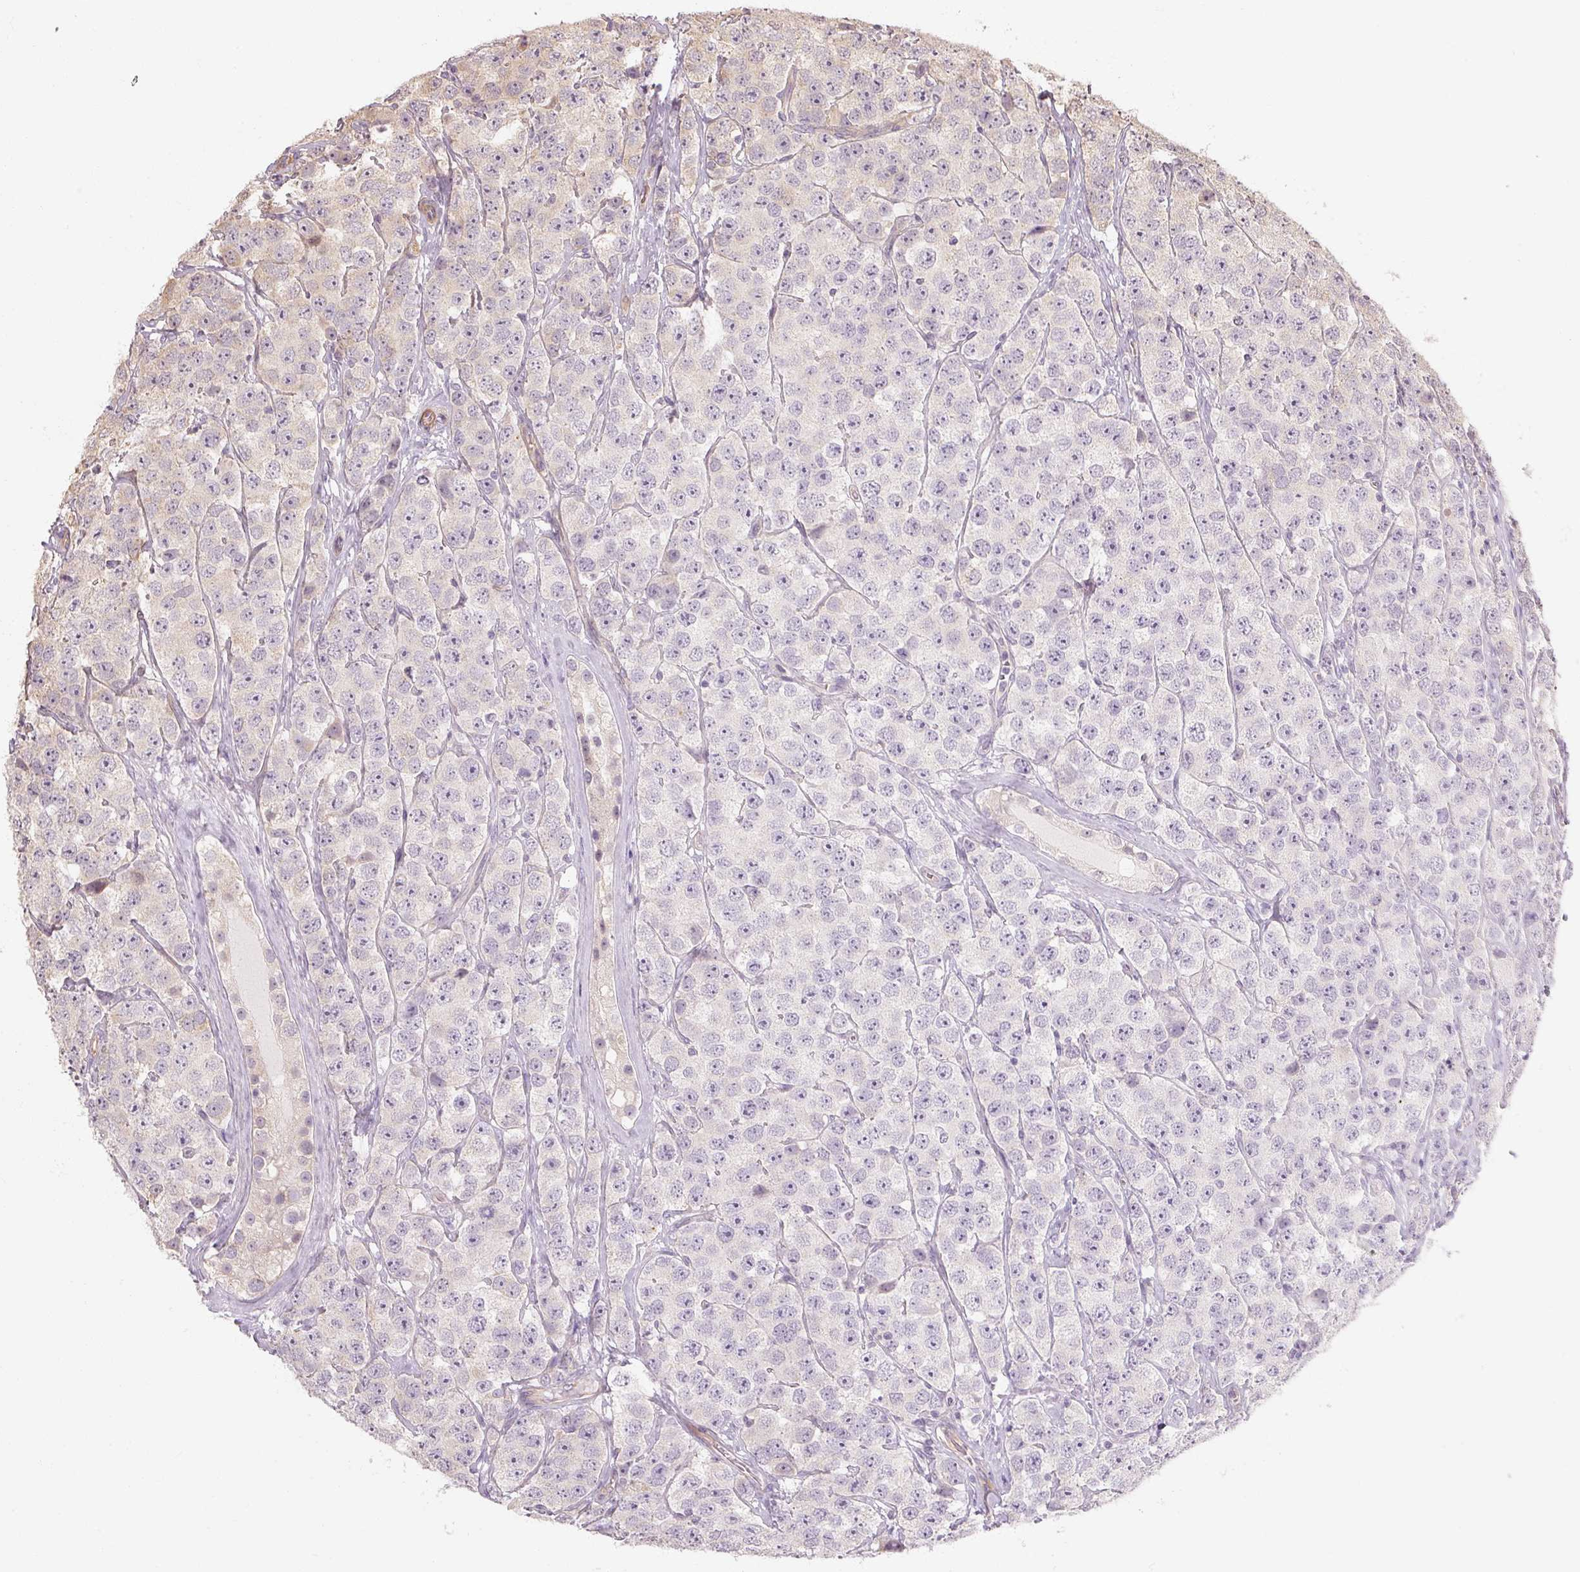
{"staining": {"intensity": "negative", "quantity": "none", "location": "none"}, "tissue": "testis cancer", "cell_type": "Tumor cells", "image_type": "cancer", "snomed": [{"axis": "morphology", "description": "Seminoma, NOS"}, {"axis": "topography", "description": "Testis"}], "caption": "Histopathology image shows no protein positivity in tumor cells of testis cancer tissue.", "gene": "RB1CC1", "patient": {"sex": "male", "age": 28}}